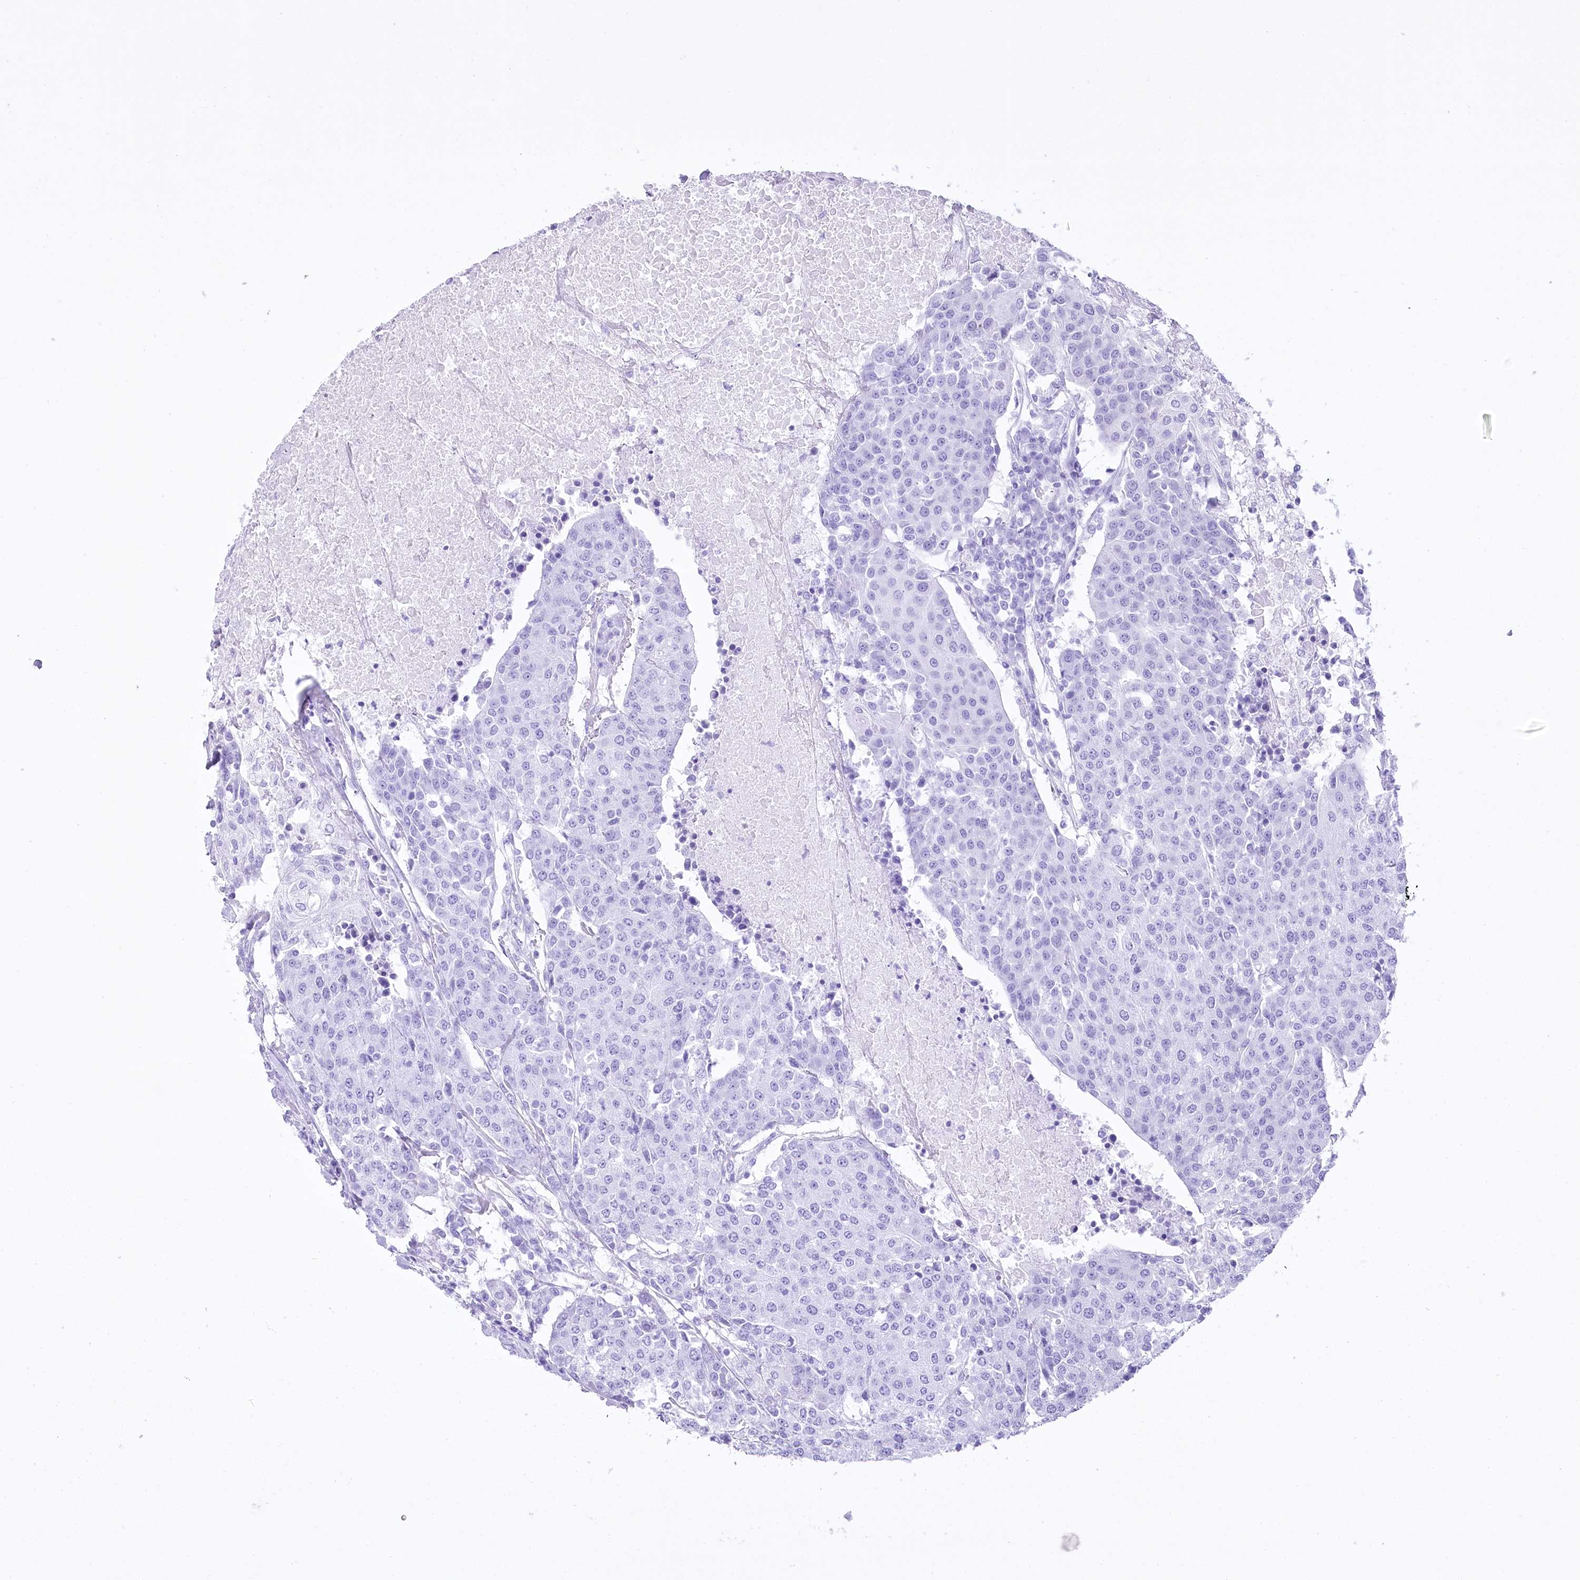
{"staining": {"intensity": "negative", "quantity": "none", "location": "none"}, "tissue": "urothelial cancer", "cell_type": "Tumor cells", "image_type": "cancer", "snomed": [{"axis": "morphology", "description": "Urothelial carcinoma, High grade"}, {"axis": "topography", "description": "Urinary bladder"}], "caption": "Immunohistochemistry of urothelial carcinoma (high-grade) demonstrates no expression in tumor cells.", "gene": "PBLD", "patient": {"sex": "female", "age": 85}}